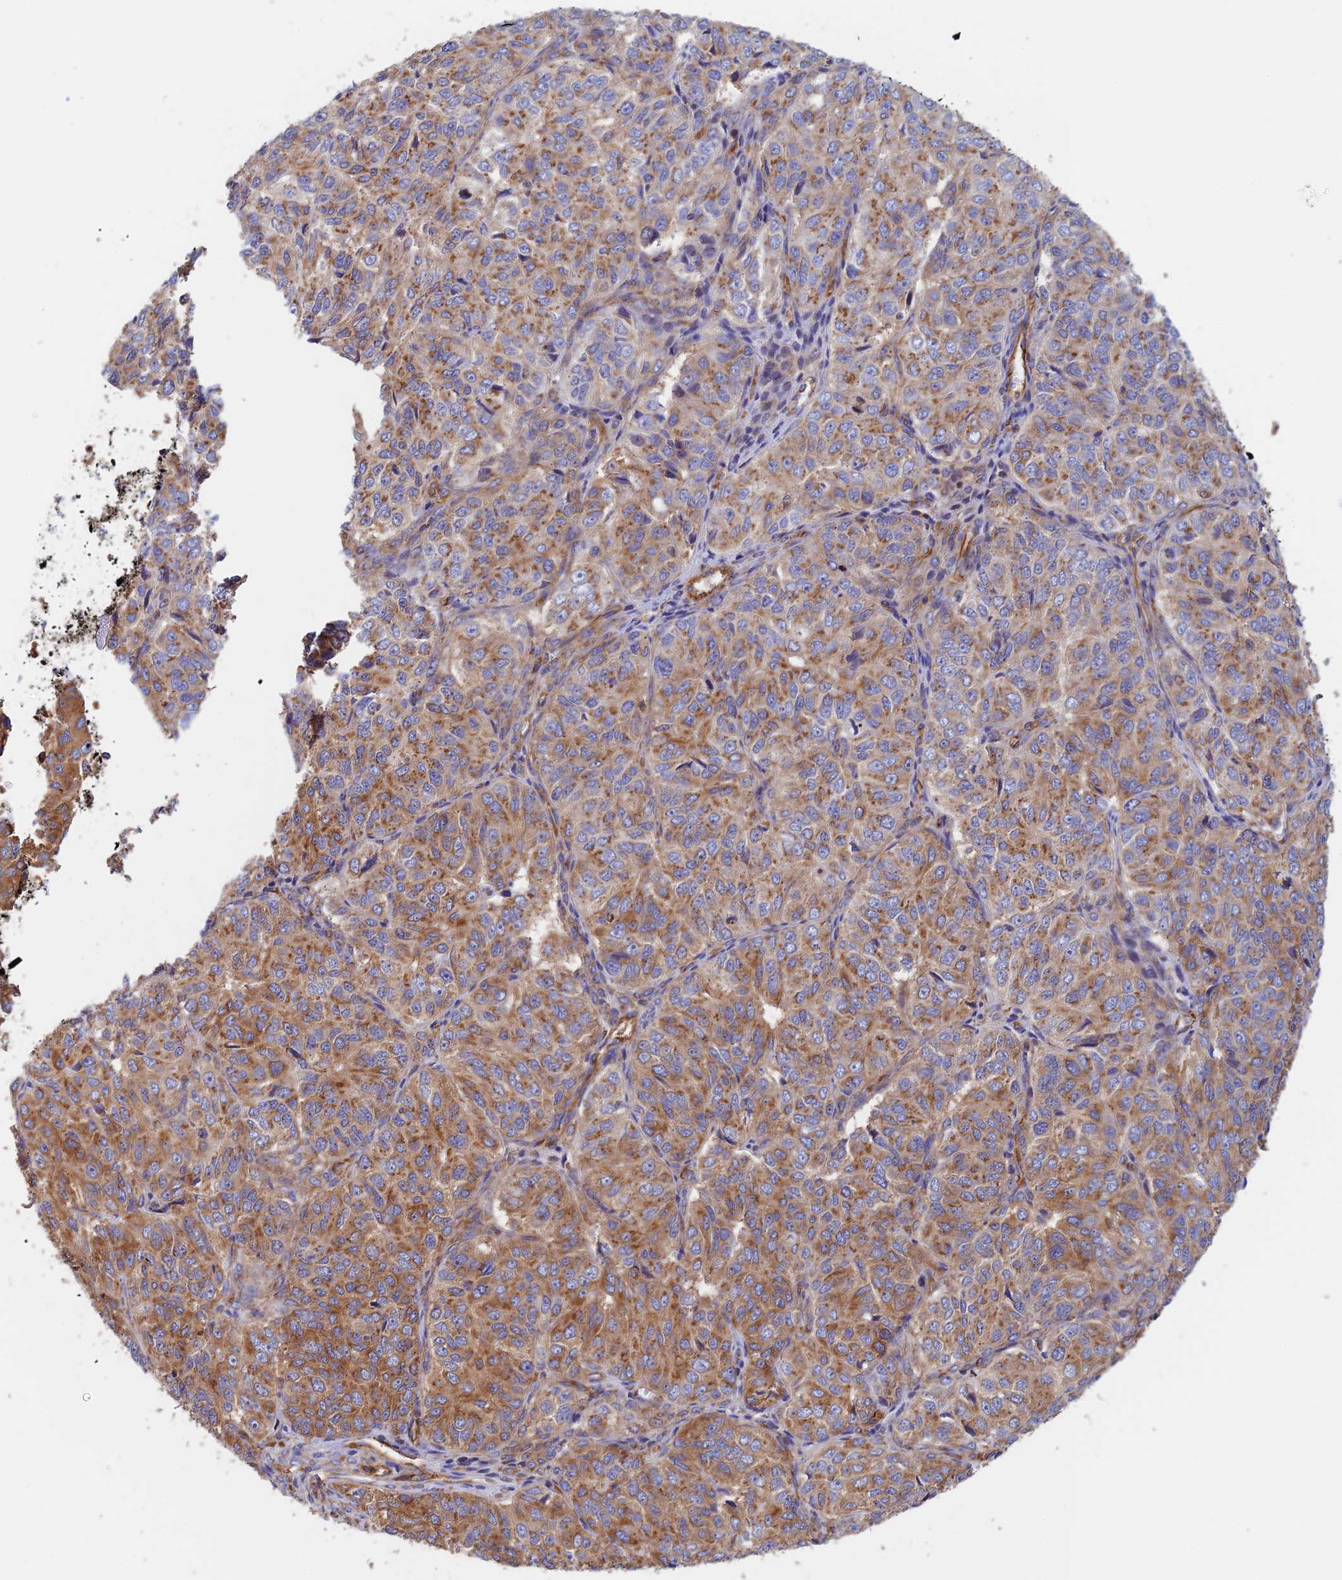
{"staining": {"intensity": "strong", "quantity": ">75%", "location": "cytoplasmic/membranous"}, "tissue": "ovarian cancer", "cell_type": "Tumor cells", "image_type": "cancer", "snomed": [{"axis": "morphology", "description": "Carcinoma, endometroid"}, {"axis": "topography", "description": "Ovary"}], "caption": "Human ovarian cancer (endometroid carcinoma) stained for a protein (brown) demonstrates strong cytoplasmic/membranous positive staining in about >75% of tumor cells.", "gene": "DCTN2", "patient": {"sex": "female", "age": 51}}